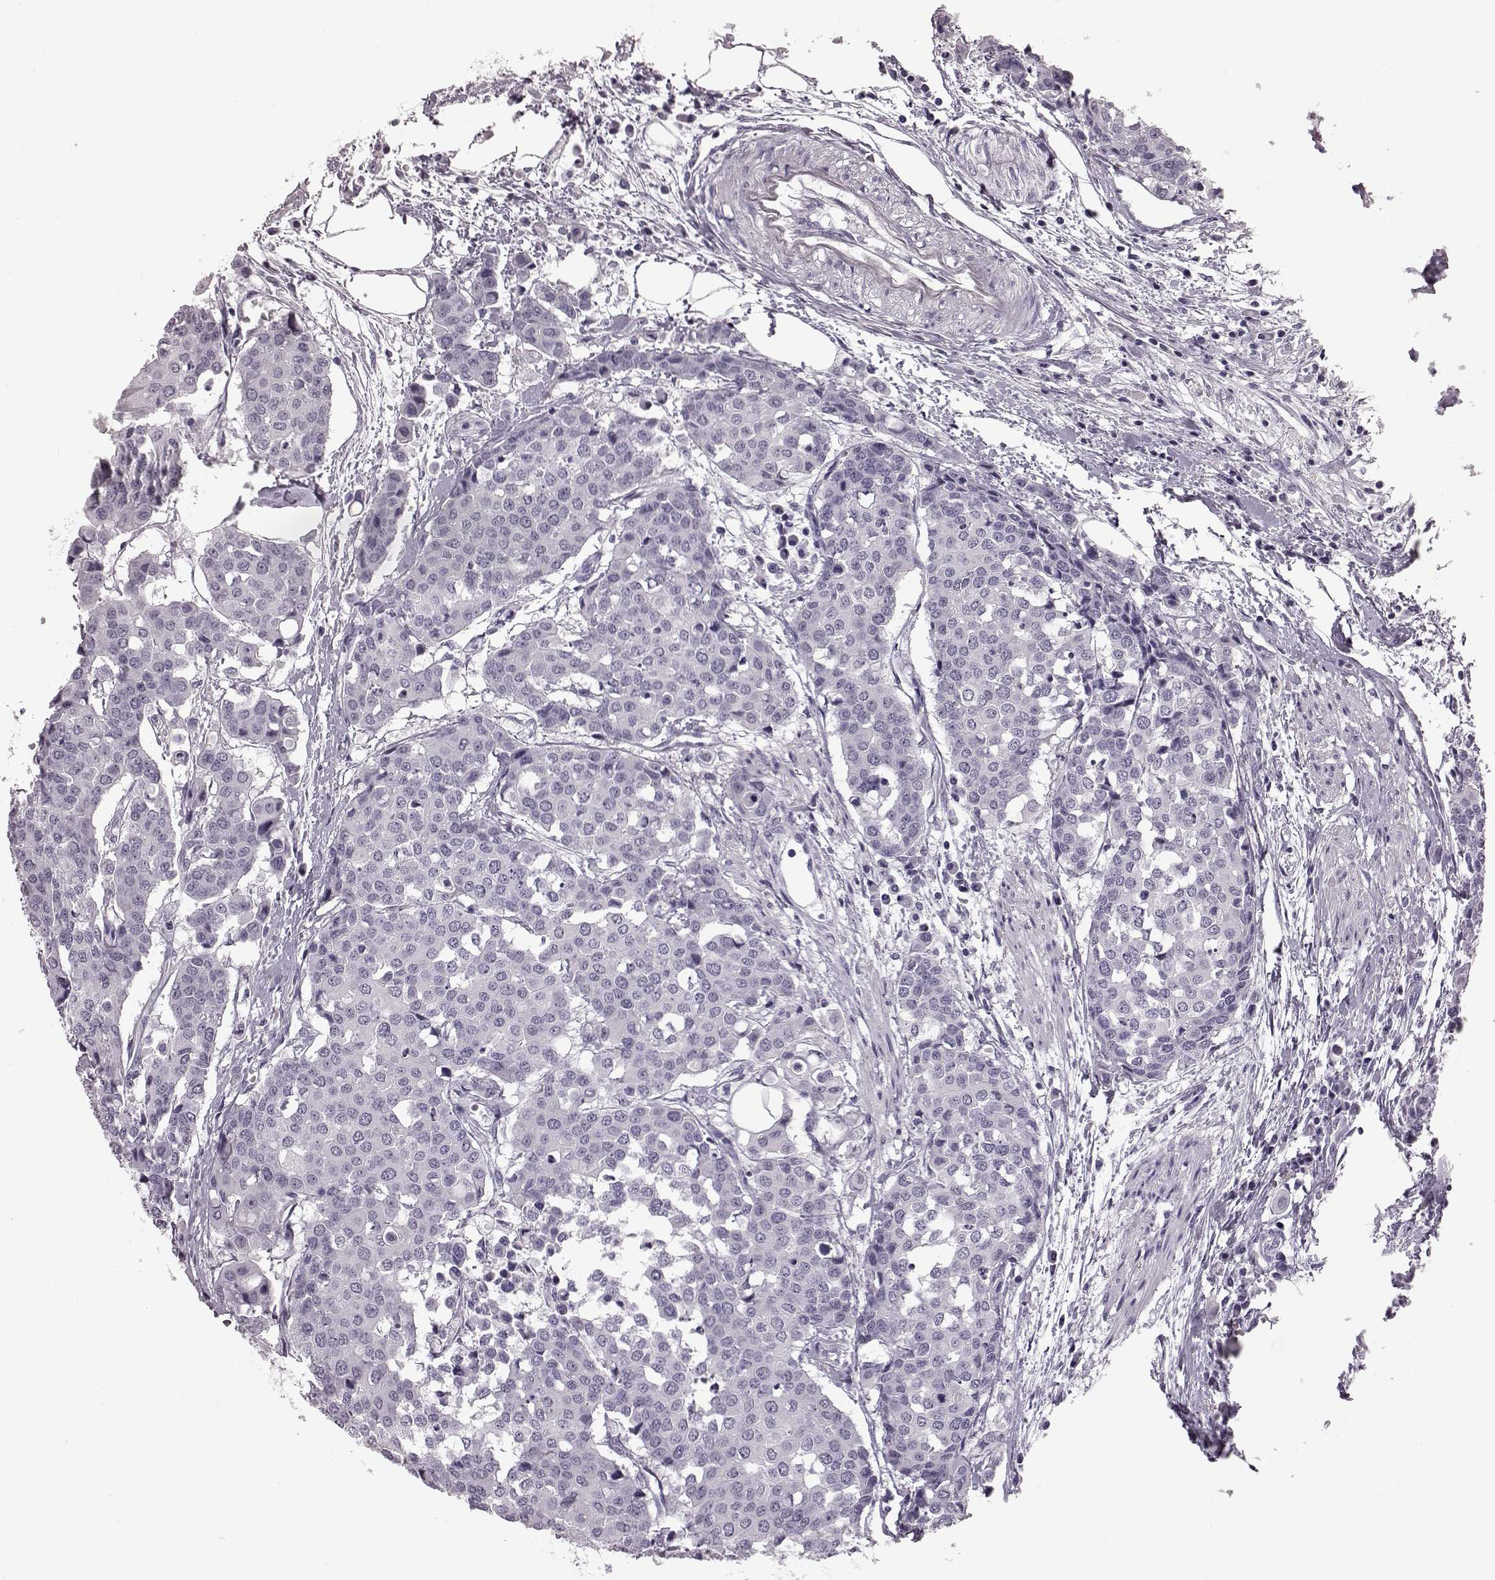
{"staining": {"intensity": "negative", "quantity": "none", "location": "none"}, "tissue": "carcinoid", "cell_type": "Tumor cells", "image_type": "cancer", "snomed": [{"axis": "morphology", "description": "Carcinoid, malignant, NOS"}, {"axis": "topography", "description": "Colon"}], "caption": "The histopathology image shows no staining of tumor cells in malignant carcinoid.", "gene": "AIPL1", "patient": {"sex": "male", "age": 81}}